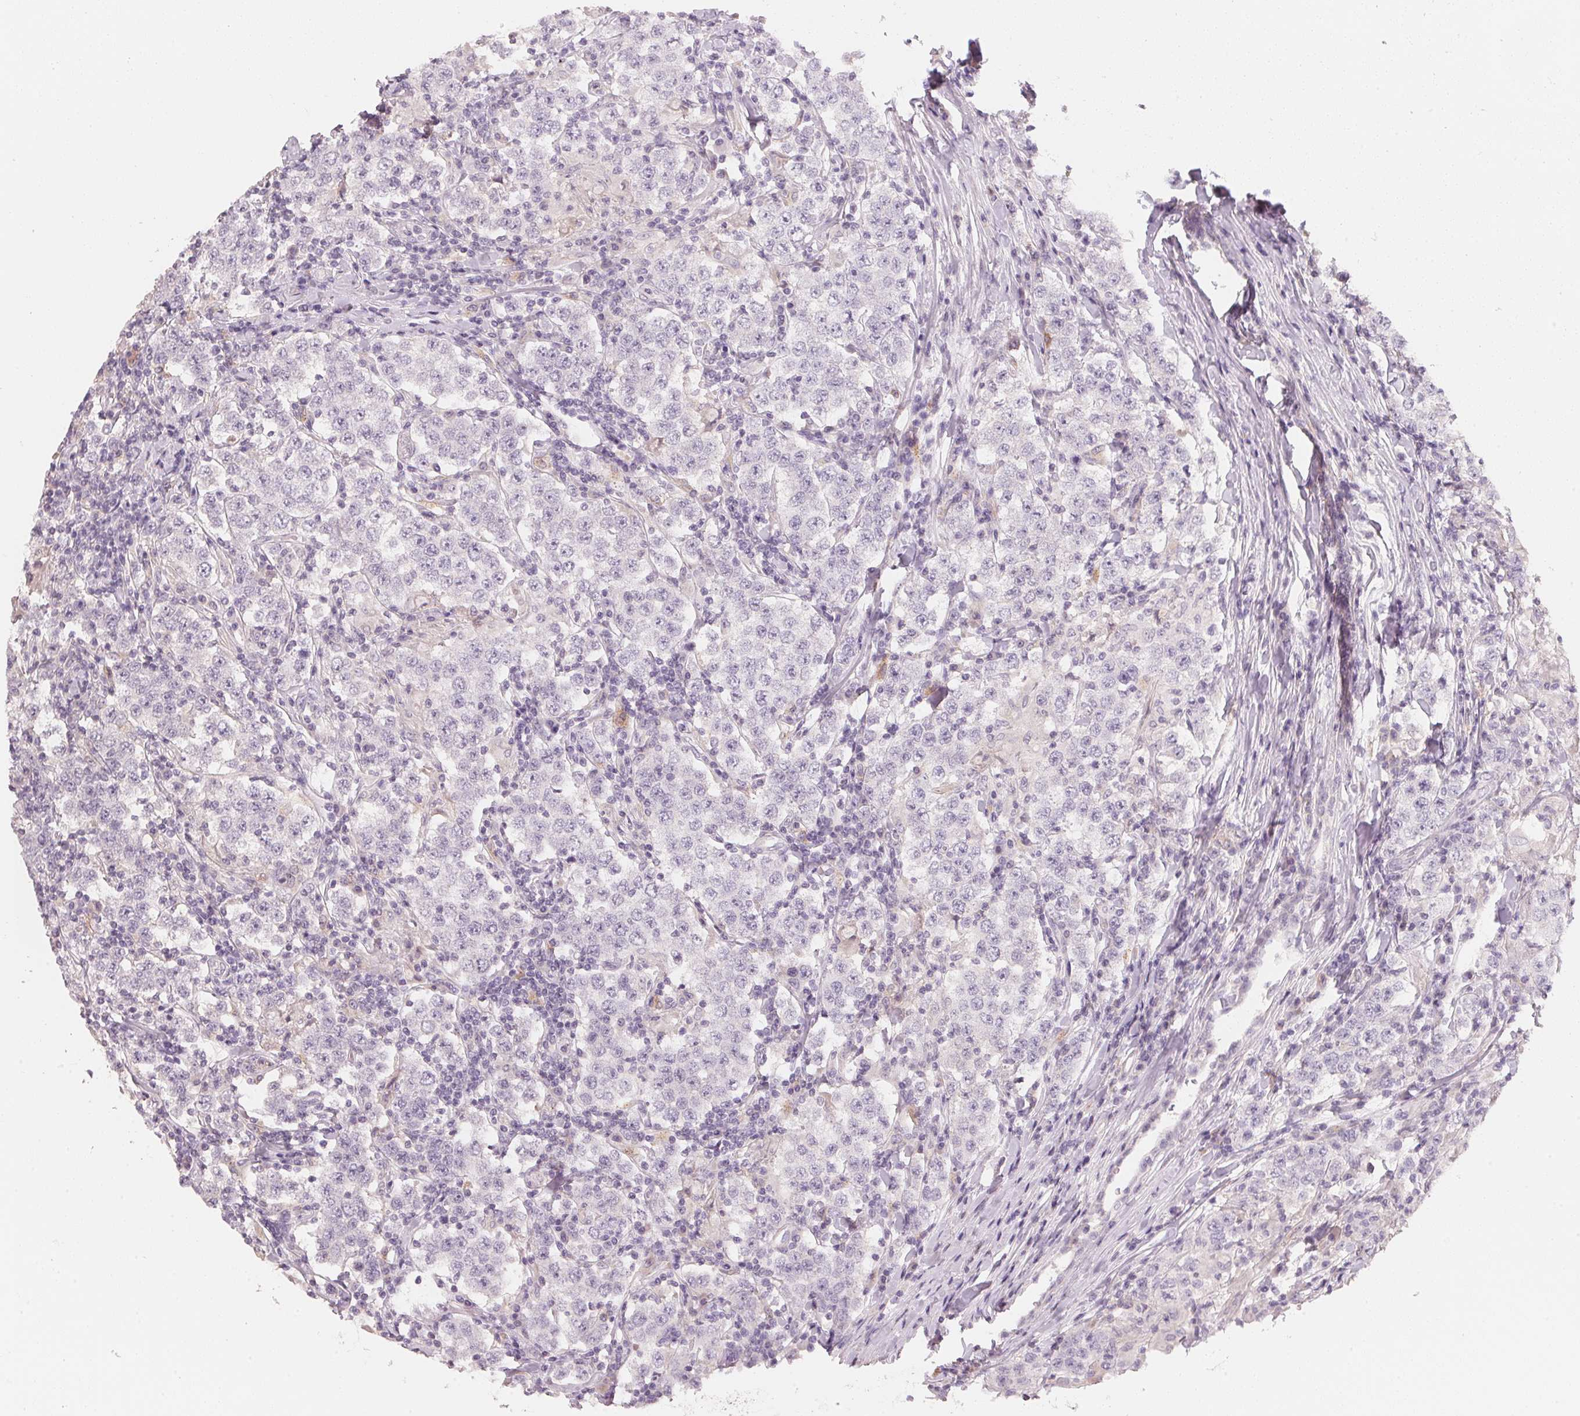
{"staining": {"intensity": "negative", "quantity": "none", "location": "none"}, "tissue": "testis cancer", "cell_type": "Tumor cells", "image_type": "cancer", "snomed": [{"axis": "morphology", "description": "Seminoma, NOS"}, {"axis": "morphology", "description": "Carcinoma, Embryonal, NOS"}, {"axis": "topography", "description": "Testis"}], "caption": "A high-resolution image shows IHC staining of testis cancer, which reveals no significant positivity in tumor cells.", "gene": "TREH", "patient": {"sex": "male", "age": 41}}